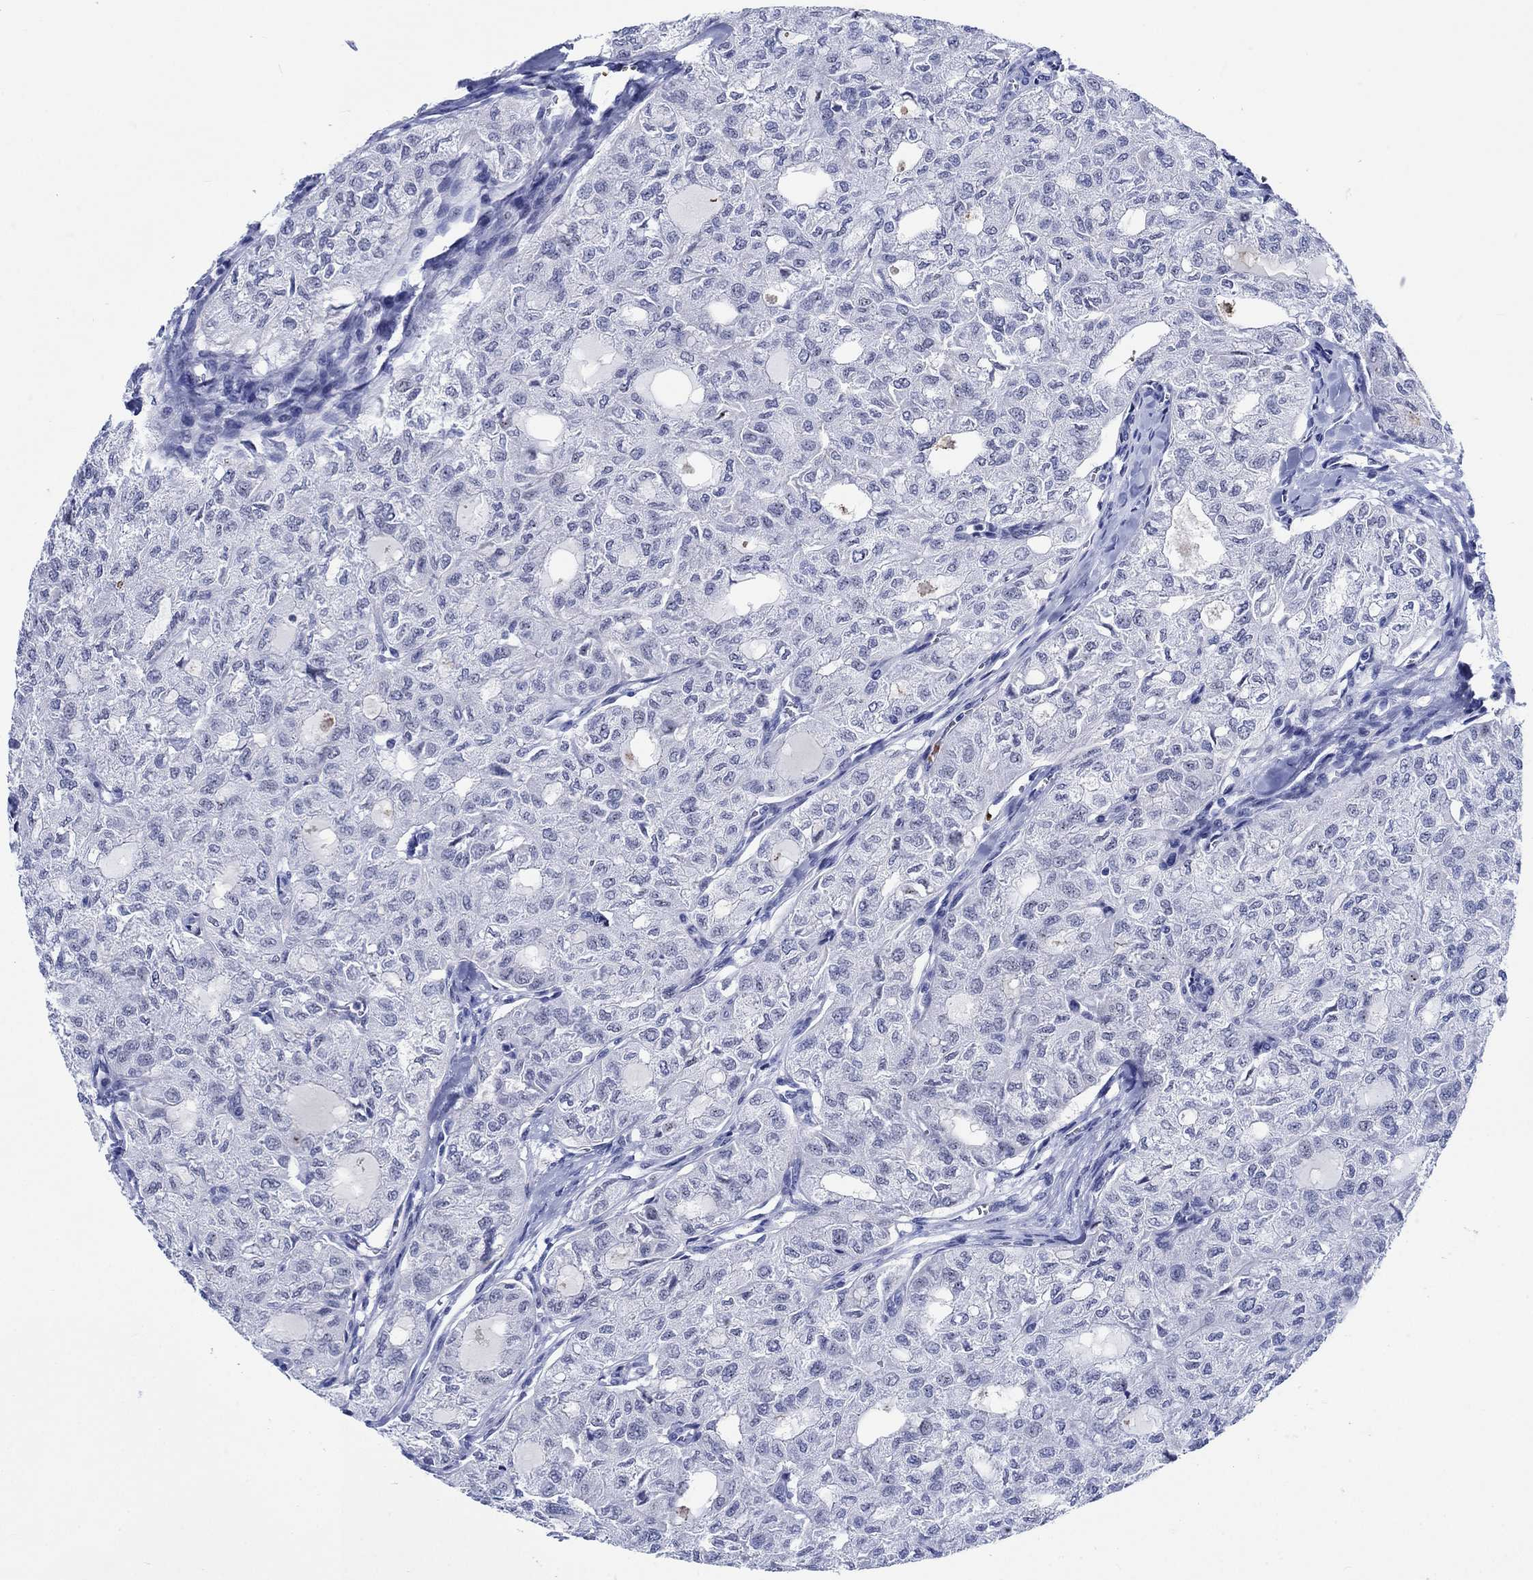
{"staining": {"intensity": "negative", "quantity": "none", "location": "none"}, "tissue": "thyroid cancer", "cell_type": "Tumor cells", "image_type": "cancer", "snomed": [{"axis": "morphology", "description": "Follicular adenoma carcinoma, NOS"}, {"axis": "topography", "description": "Thyroid gland"}], "caption": "A high-resolution image shows IHC staining of follicular adenoma carcinoma (thyroid), which reveals no significant positivity in tumor cells. (Brightfield microscopy of DAB immunohistochemistry at high magnification).", "gene": "ZNF446", "patient": {"sex": "male", "age": 75}}